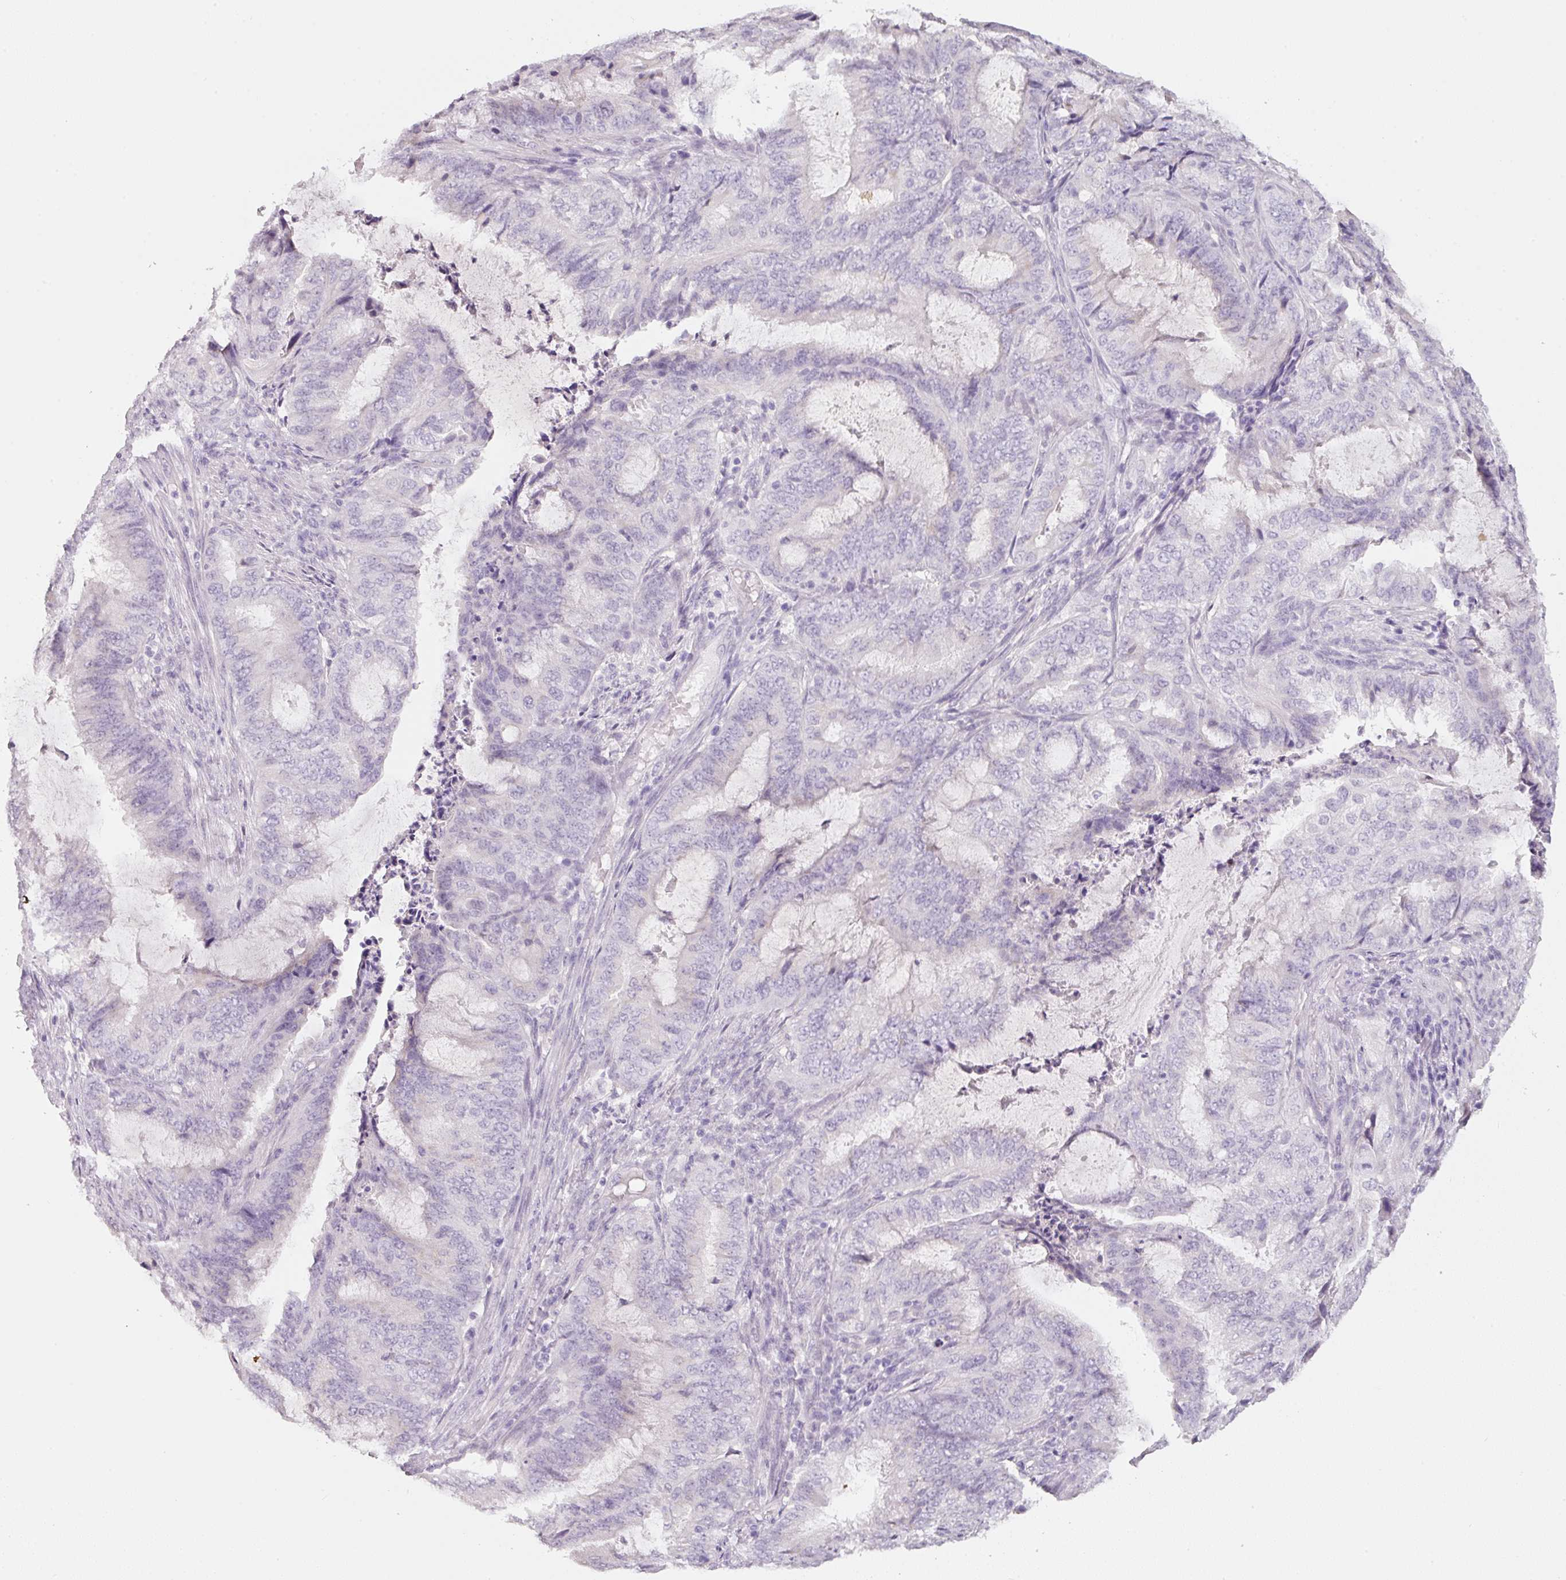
{"staining": {"intensity": "negative", "quantity": "none", "location": "none"}, "tissue": "endometrial cancer", "cell_type": "Tumor cells", "image_type": "cancer", "snomed": [{"axis": "morphology", "description": "Adenocarcinoma, NOS"}, {"axis": "topography", "description": "Endometrium"}], "caption": "Immunohistochemistry micrograph of neoplastic tissue: adenocarcinoma (endometrial) stained with DAB displays no significant protein positivity in tumor cells.", "gene": "ENSG00000206549", "patient": {"sex": "female", "age": 51}}